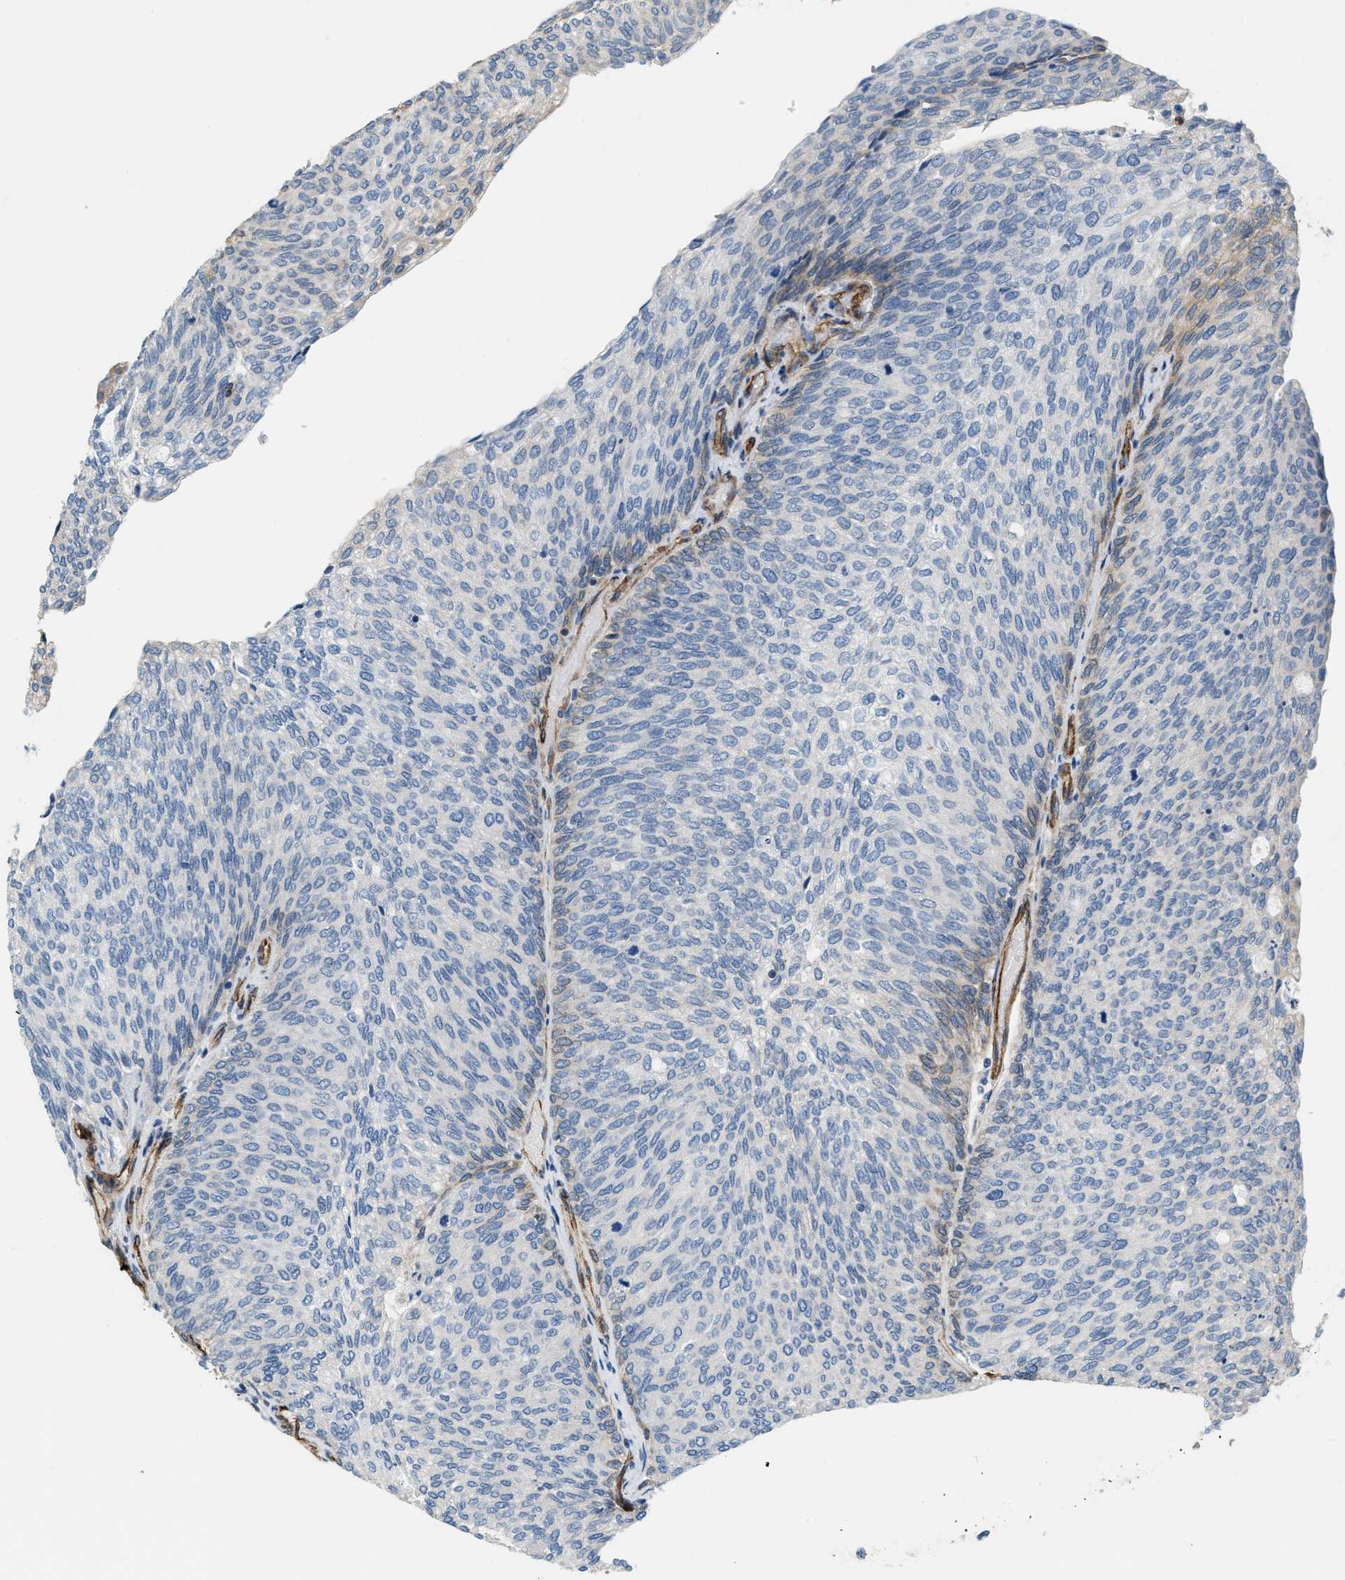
{"staining": {"intensity": "moderate", "quantity": "<25%", "location": "cytoplasmic/membranous"}, "tissue": "urothelial cancer", "cell_type": "Tumor cells", "image_type": "cancer", "snomed": [{"axis": "morphology", "description": "Urothelial carcinoma, Low grade"}, {"axis": "topography", "description": "Urinary bladder"}], "caption": "Immunohistochemistry (IHC) (DAB (3,3'-diaminobenzidine)) staining of urothelial cancer demonstrates moderate cytoplasmic/membranous protein staining in about <25% of tumor cells. Nuclei are stained in blue.", "gene": "TMEM43", "patient": {"sex": "female", "age": 79}}